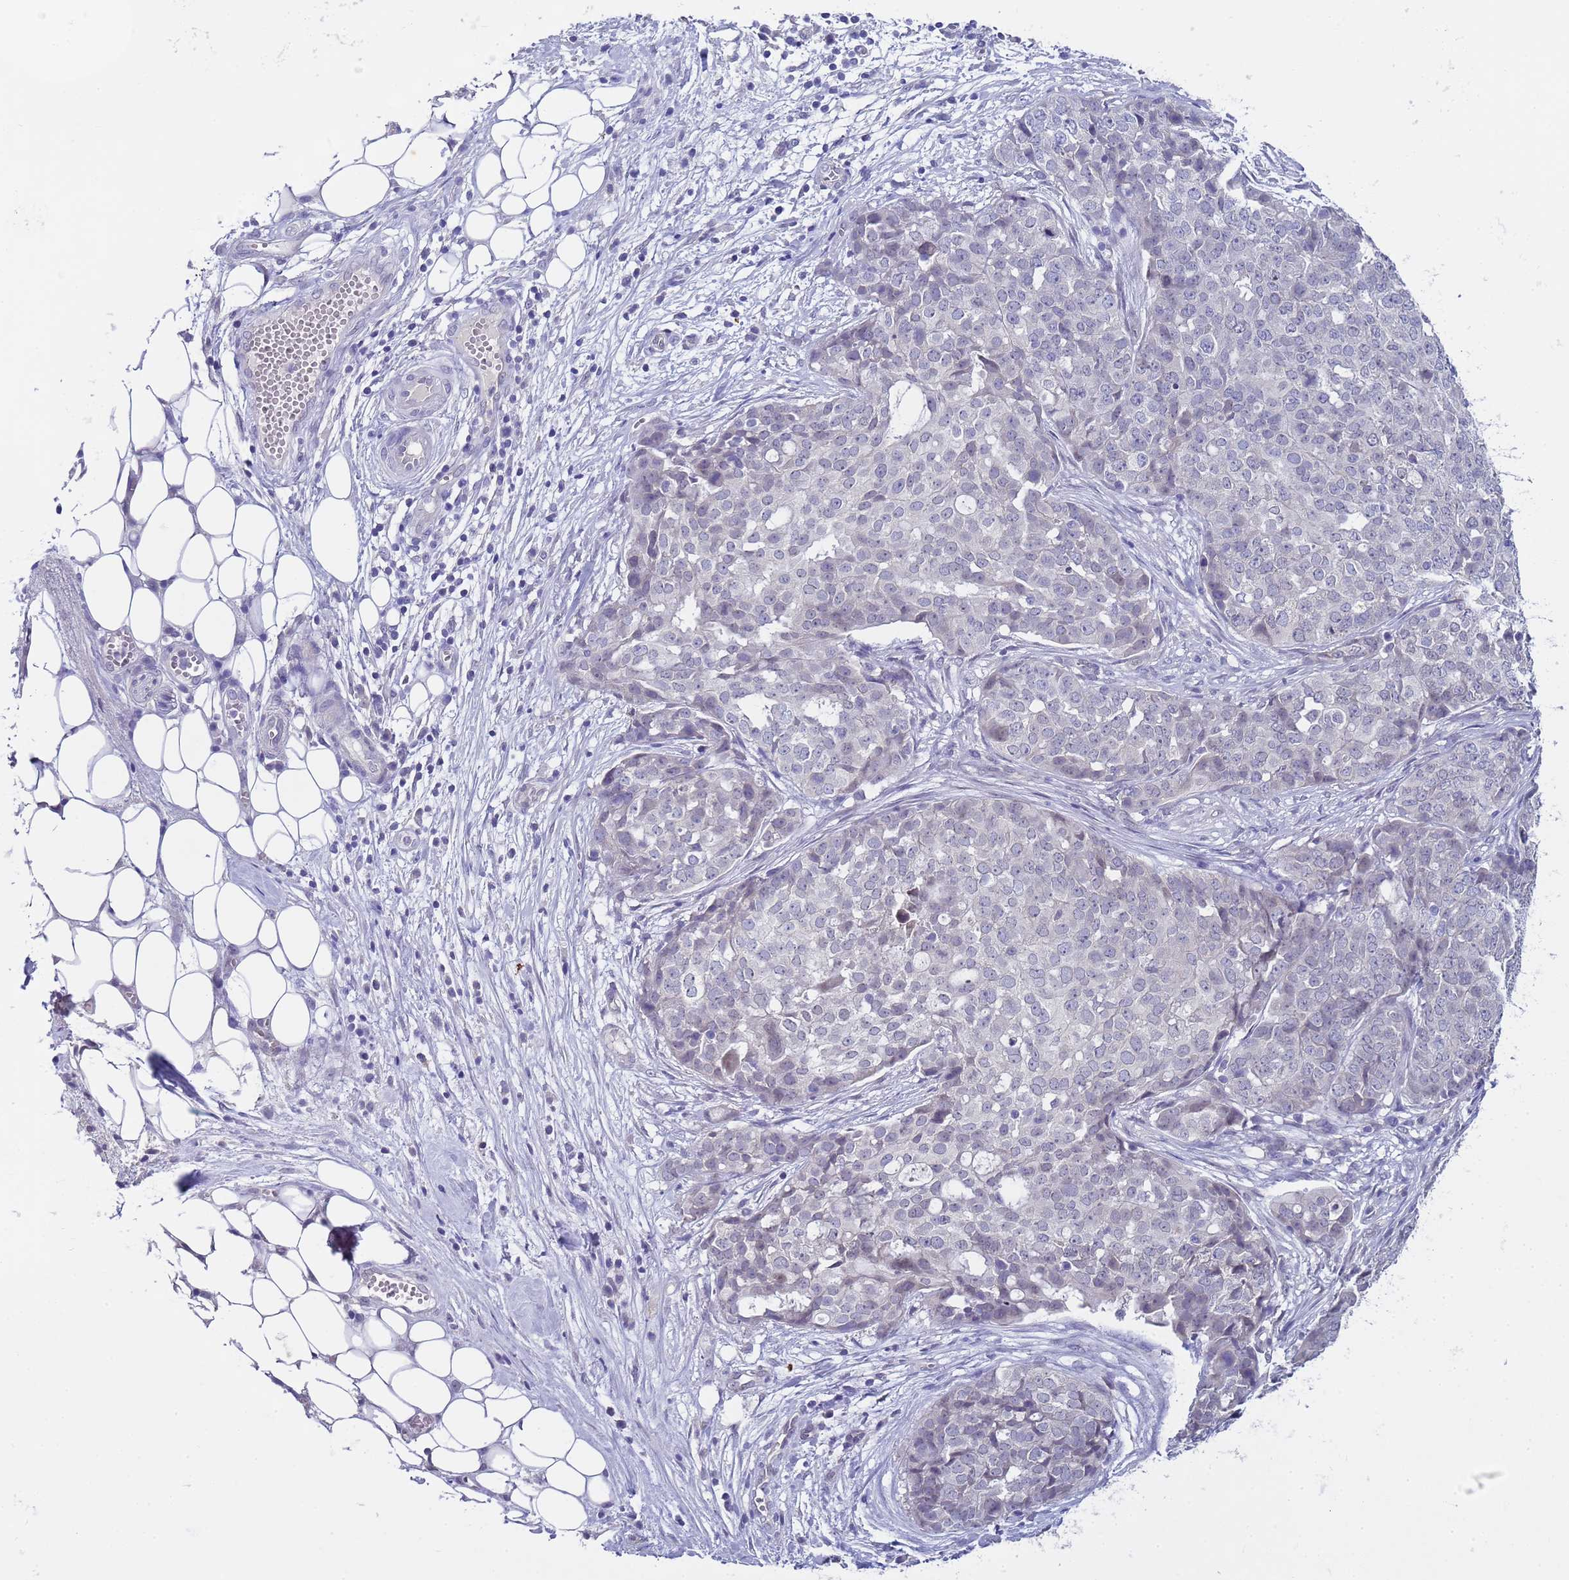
{"staining": {"intensity": "negative", "quantity": "none", "location": "none"}, "tissue": "ovarian cancer", "cell_type": "Tumor cells", "image_type": "cancer", "snomed": [{"axis": "morphology", "description": "Cystadenocarcinoma, serous, NOS"}, {"axis": "topography", "description": "Soft tissue"}, {"axis": "topography", "description": "Ovary"}], "caption": "Immunohistochemistry (IHC) of human ovarian cancer exhibits no expression in tumor cells.", "gene": "TRMT10A", "patient": {"sex": "female", "age": 57}}